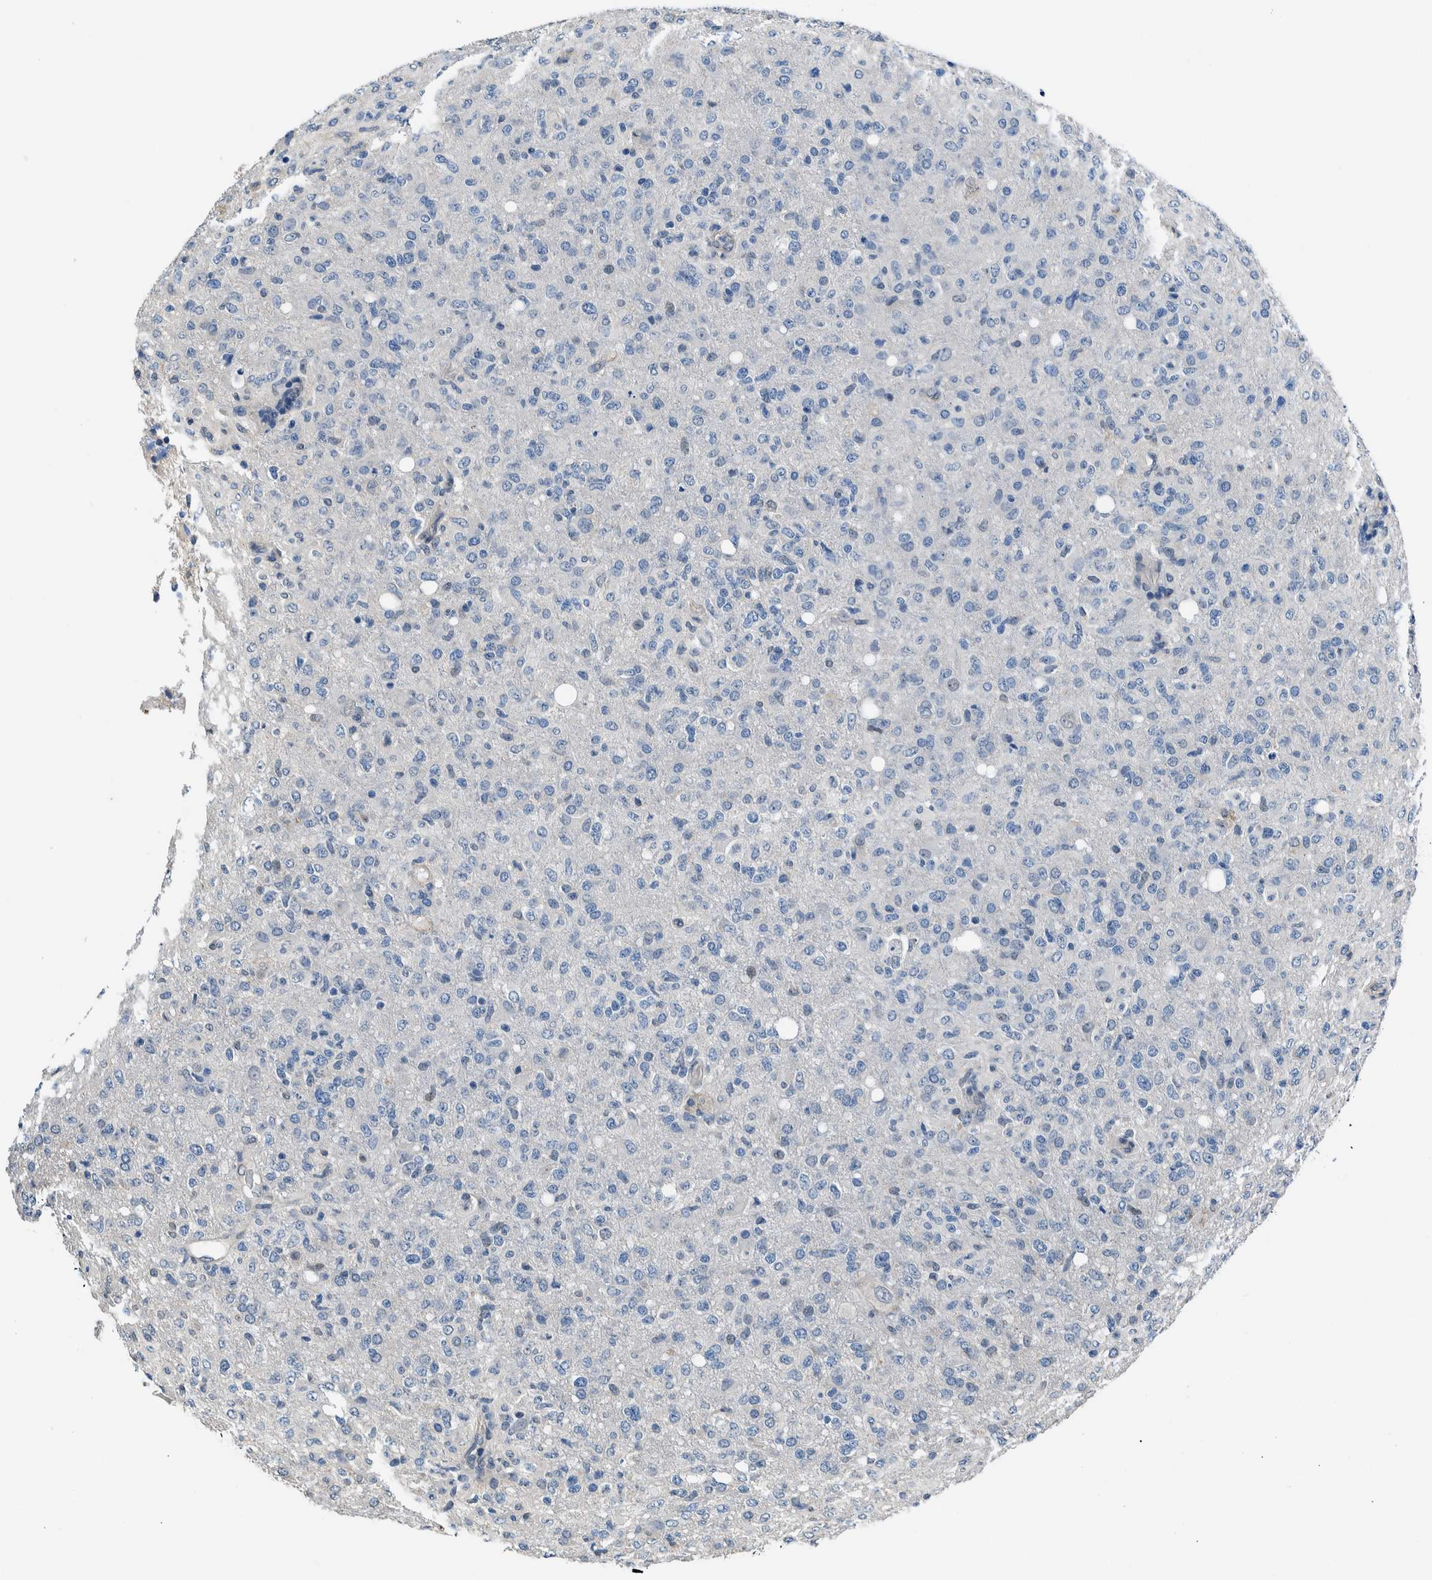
{"staining": {"intensity": "negative", "quantity": "none", "location": "none"}, "tissue": "glioma", "cell_type": "Tumor cells", "image_type": "cancer", "snomed": [{"axis": "morphology", "description": "Glioma, malignant, High grade"}, {"axis": "topography", "description": "Brain"}], "caption": "IHC photomicrograph of malignant glioma (high-grade) stained for a protein (brown), which displays no staining in tumor cells. (Stains: DAB (3,3'-diaminobenzidine) immunohistochemistry (IHC) with hematoxylin counter stain, Microscopy: brightfield microscopy at high magnification).", "gene": "NIBAN2", "patient": {"sex": "female", "age": 57}}